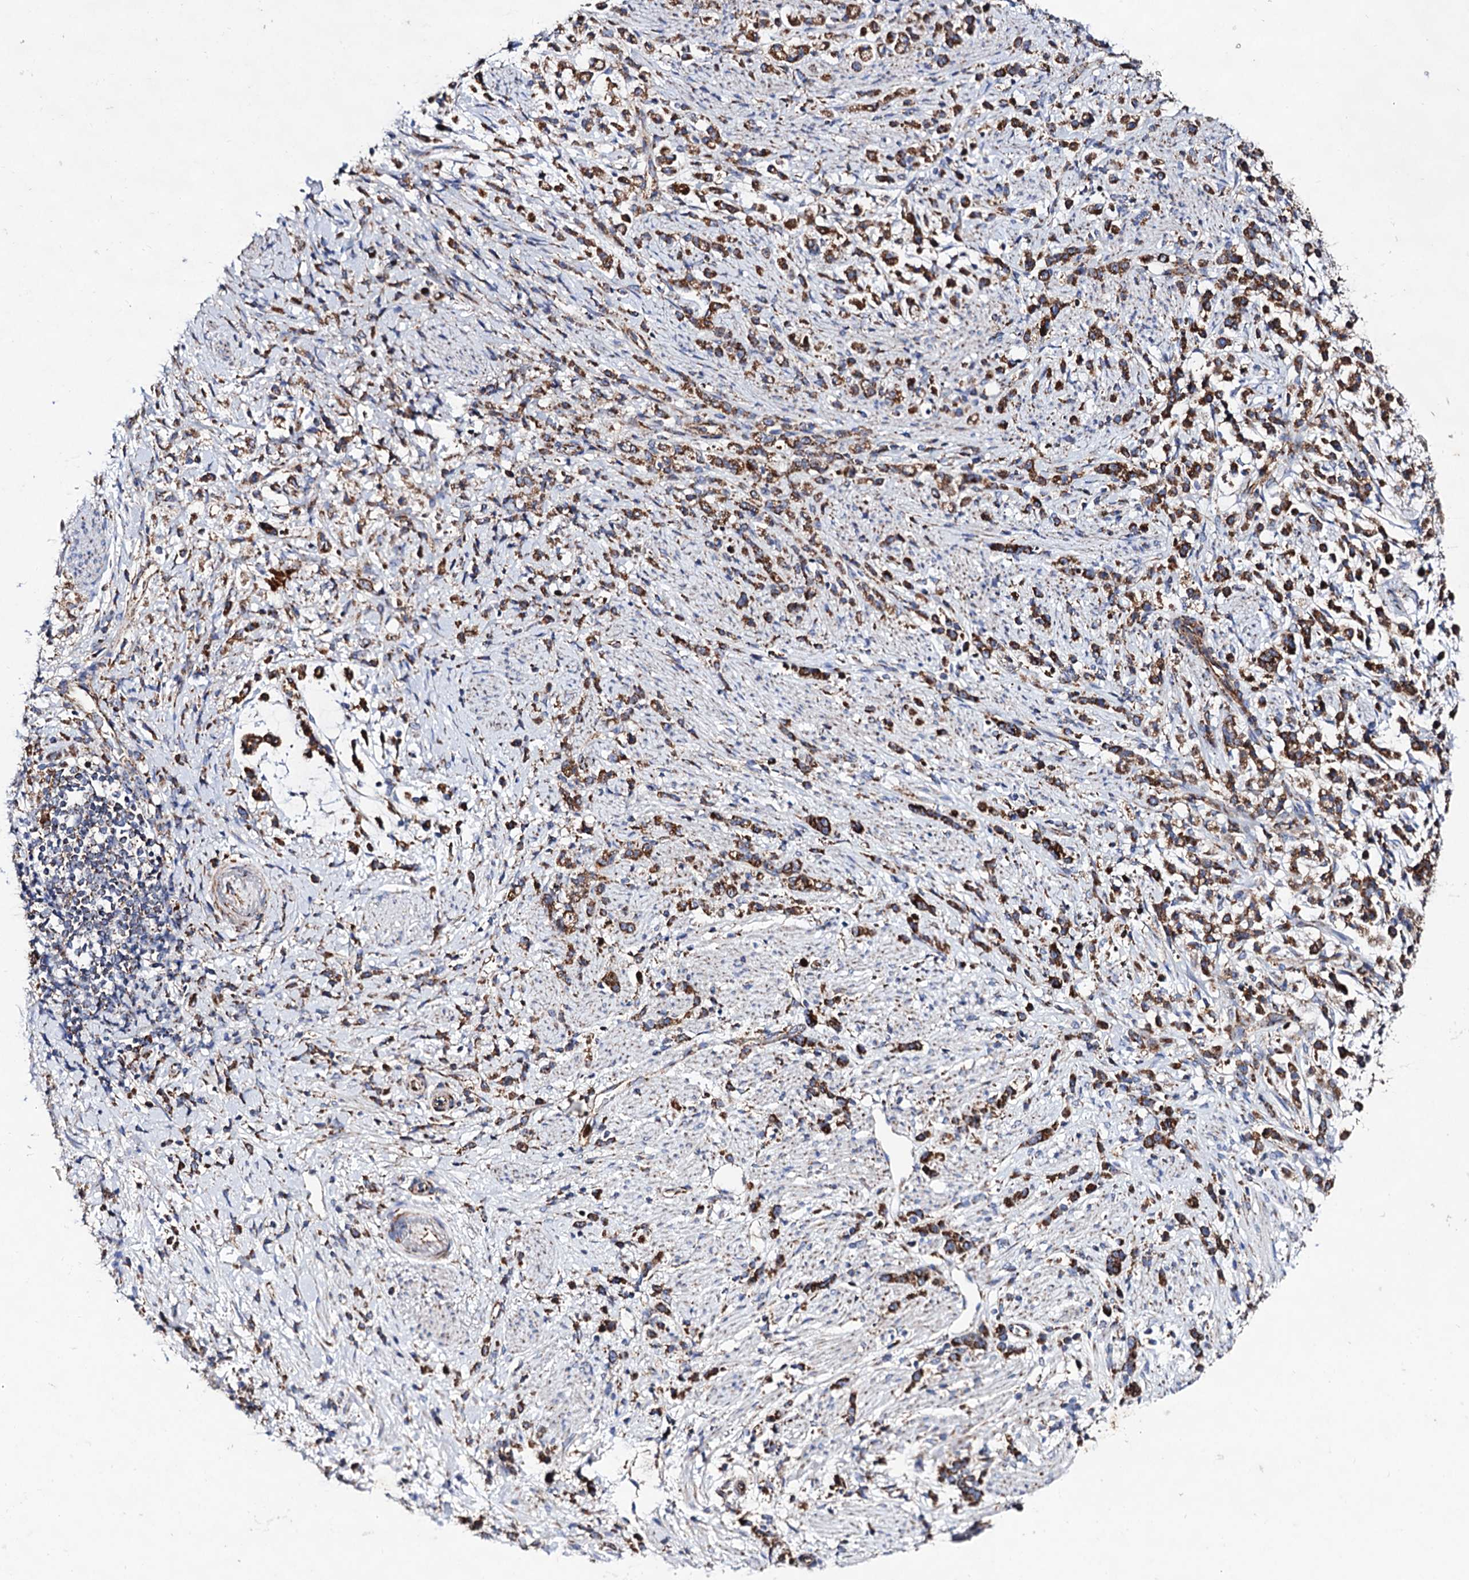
{"staining": {"intensity": "moderate", "quantity": ">75%", "location": "cytoplasmic/membranous"}, "tissue": "stomach cancer", "cell_type": "Tumor cells", "image_type": "cancer", "snomed": [{"axis": "morphology", "description": "Adenocarcinoma, NOS"}, {"axis": "topography", "description": "Stomach"}], "caption": "Immunohistochemistry (IHC) staining of stomach adenocarcinoma, which shows medium levels of moderate cytoplasmic/membranous positivity in approximately >75% of tumor cells indicating moderate cytoplasmic/membranous protein positivity. The staining was performed using DAB (brown) for protein detection and nuclei were counterstained in hematoxylin (blue).", "gene": "ACAD9", "patient": {"sex": "female", "age": 60}}